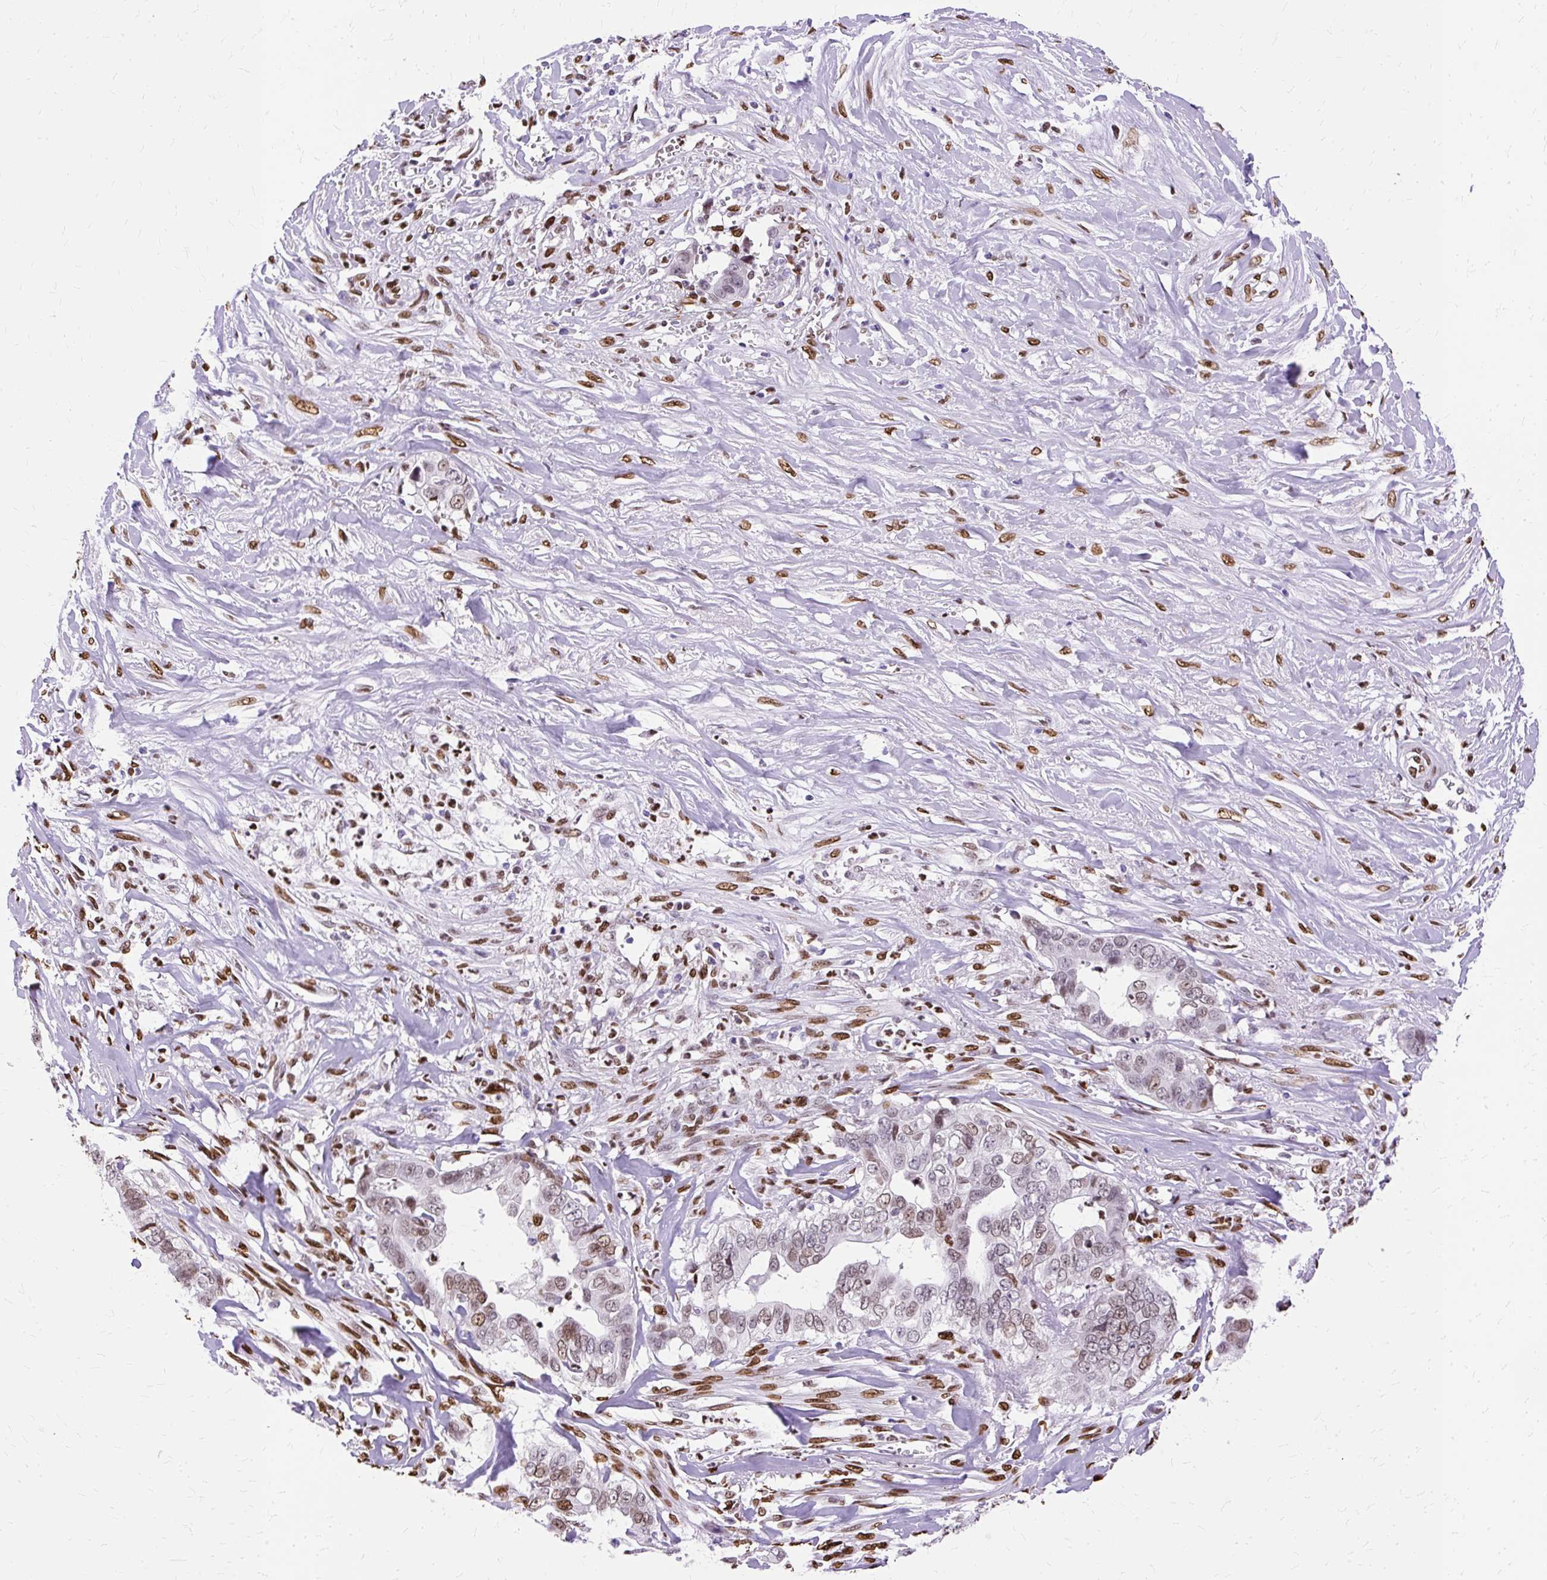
{"staining": {"intensity": "moderate", "quantity": "25%-75%", "location": "nuclear"}, "tissue": "liver cancer", "cell_type": "Tumor cells", "image_type": "cancer", "snomed": [{"axis": "morphology", "description": "Cholangiocarcinoma"}, {"axis": "topography", "description": "Liver"}], "caption": "Liver cancer stained with a brown dye shows moderate nuclear positive staining in approximately 25%-75% of tumor cells.", "gene": "TMEM184C", "patient": {"sex": "female", "age": 79}}